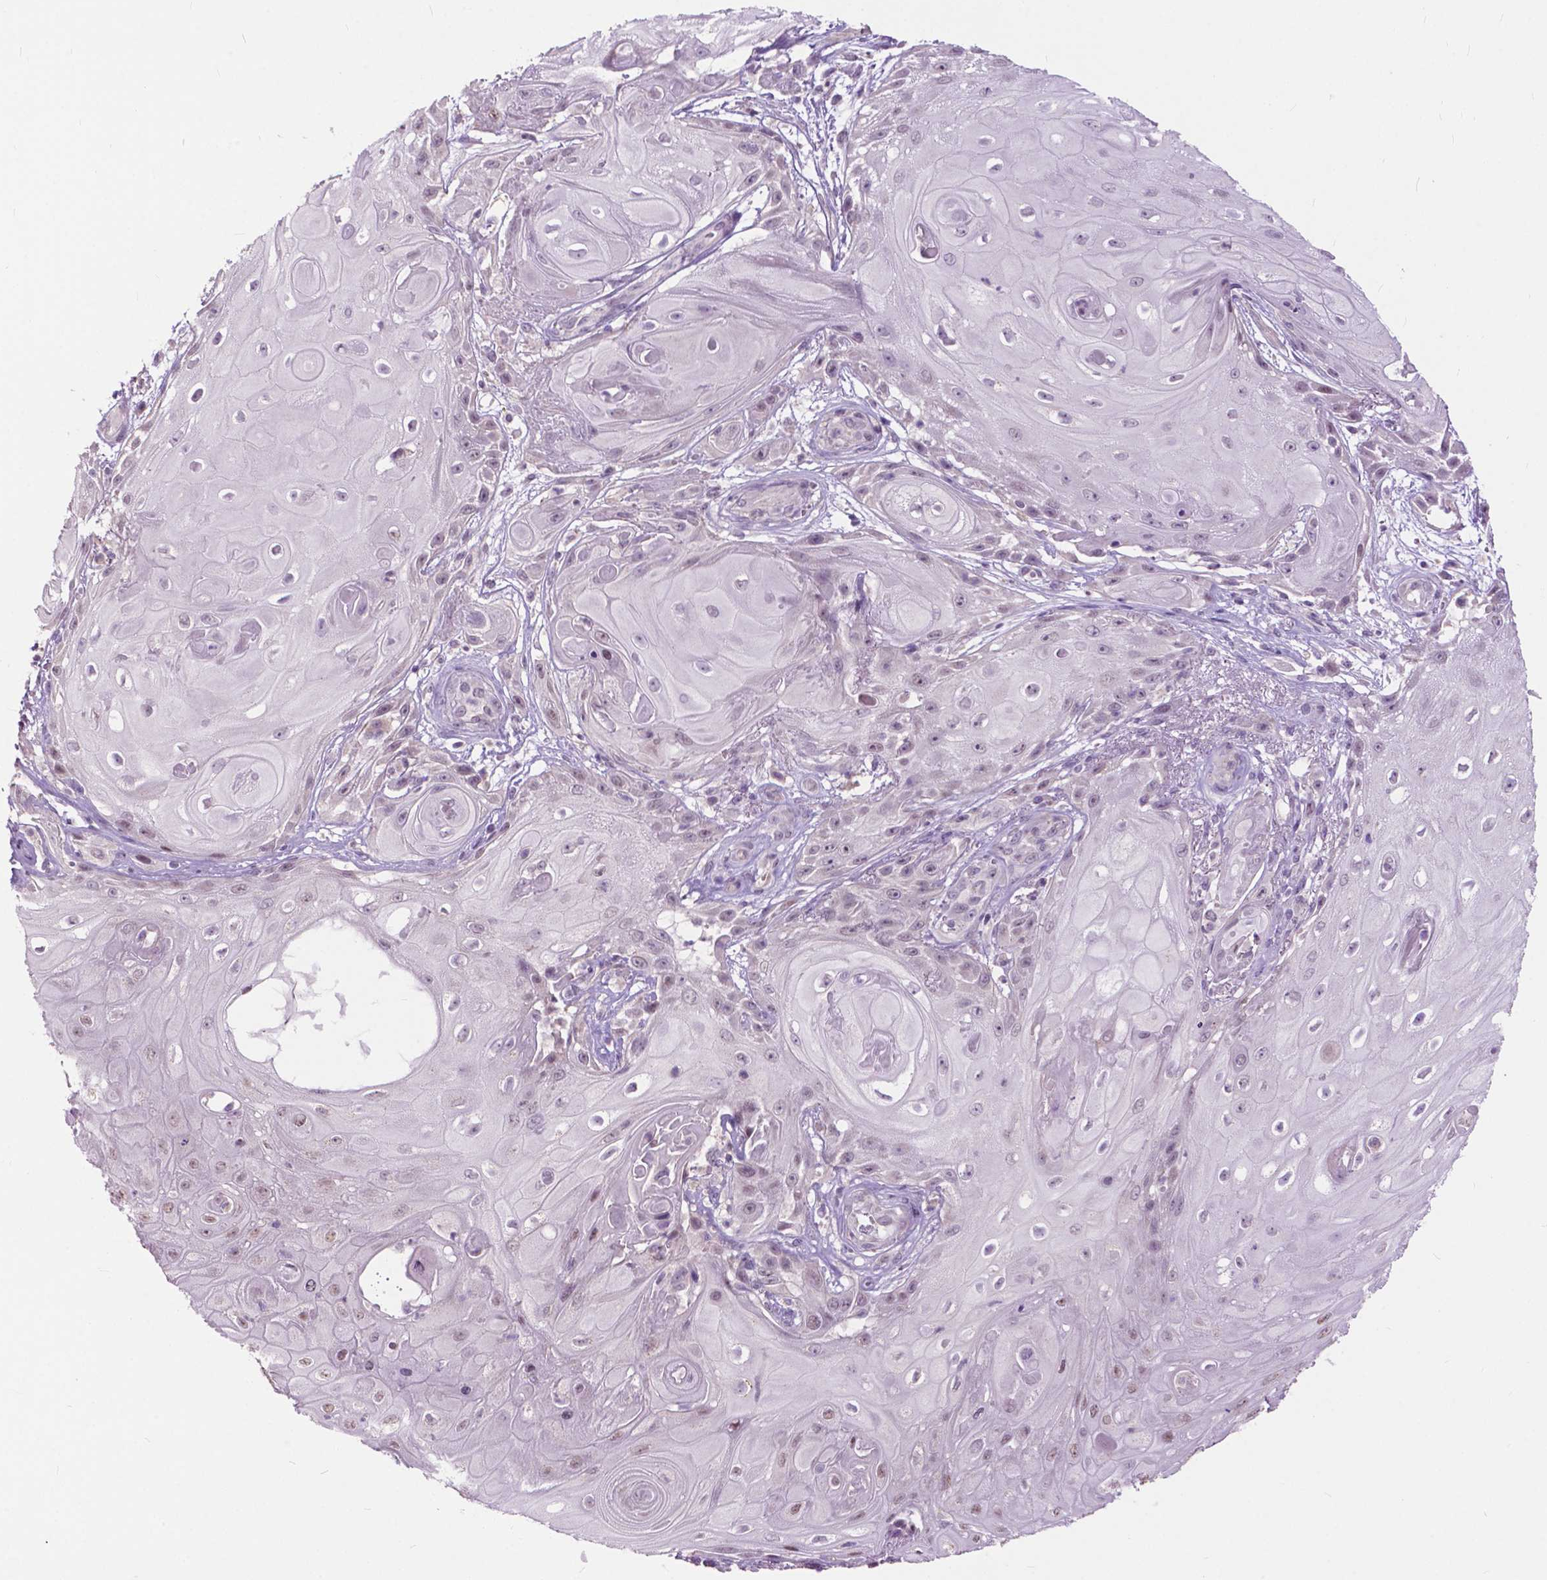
{"staining": {"intensity": "weak", "quantity": "<25%", "location": "nuclear"}, "tissue": "skin cancer", "cell_type": "Tumor cells", "image_type": "cancer", "snomed": [{"axis": "morphology", "description": "Squamous cell carcinoma, NOS"}, {"axis": "topography", "description": "Skin"}], "caption": "An image of skin squamous cell carcinoma stained for a protein shows no brown staining in tumor cells.", "gene": "TTC9B", "patient": {"sex": "male", "age": 62}}